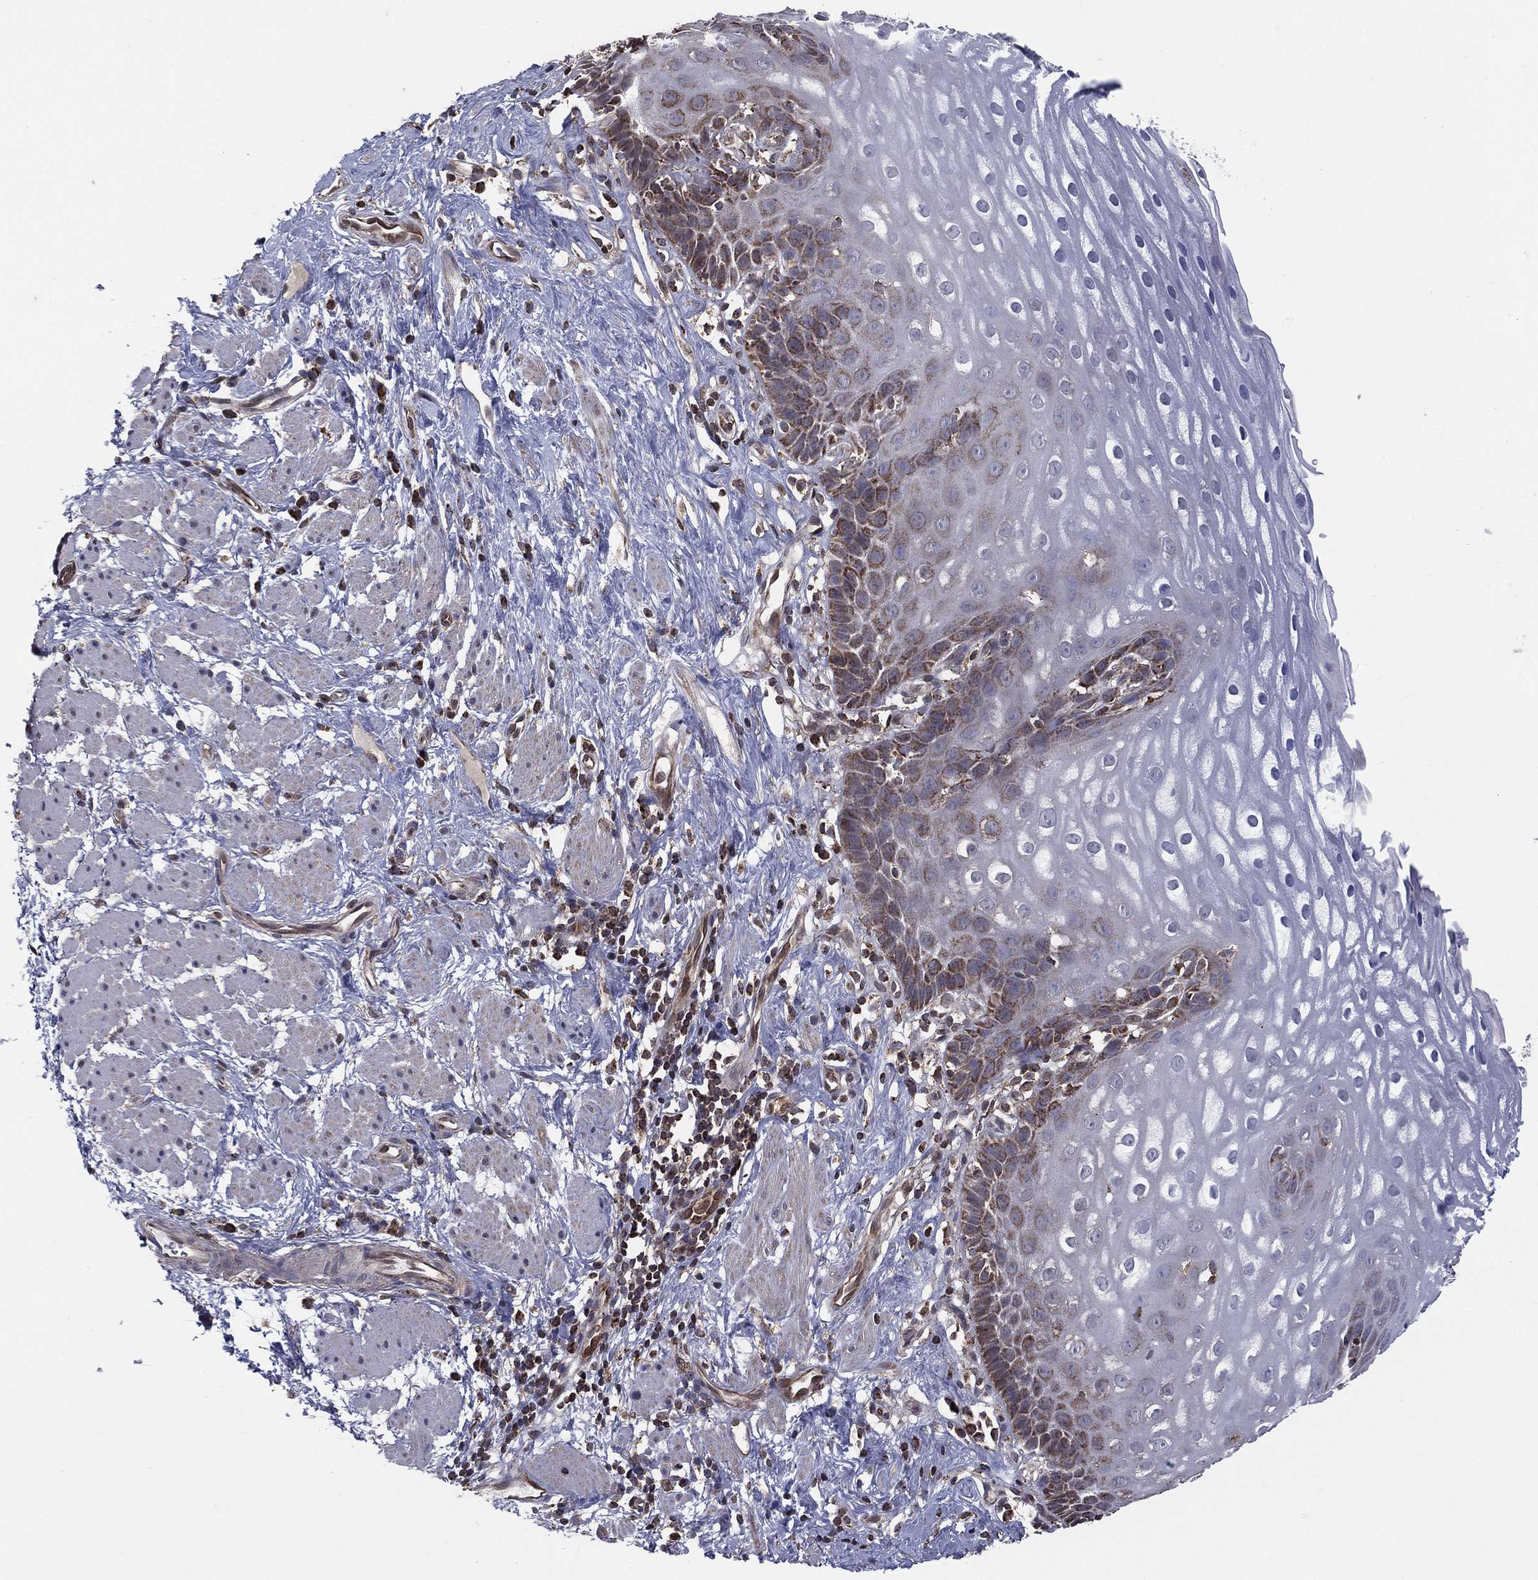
{"staining": {"intensity": "moderate", "quantity": "<25%", "location": "cytoplasmic/membranous"}, "tissue": "esophagus", "cell_type": "Squamous epithelial cells", "image_type": "normal", "snomed": [{"axis": "morphology", "description": "Normal tissue, NOS"}, {"axis": "topography", "description": "Esophagus"}], "caption": "Unremarkable esophagus shows moderate cytoplasmic/membranous staining in about <25% of squamous epithelial cells.", "gene": "ENSG00000288684", "patient": {"sex": "male", "age": 64}}